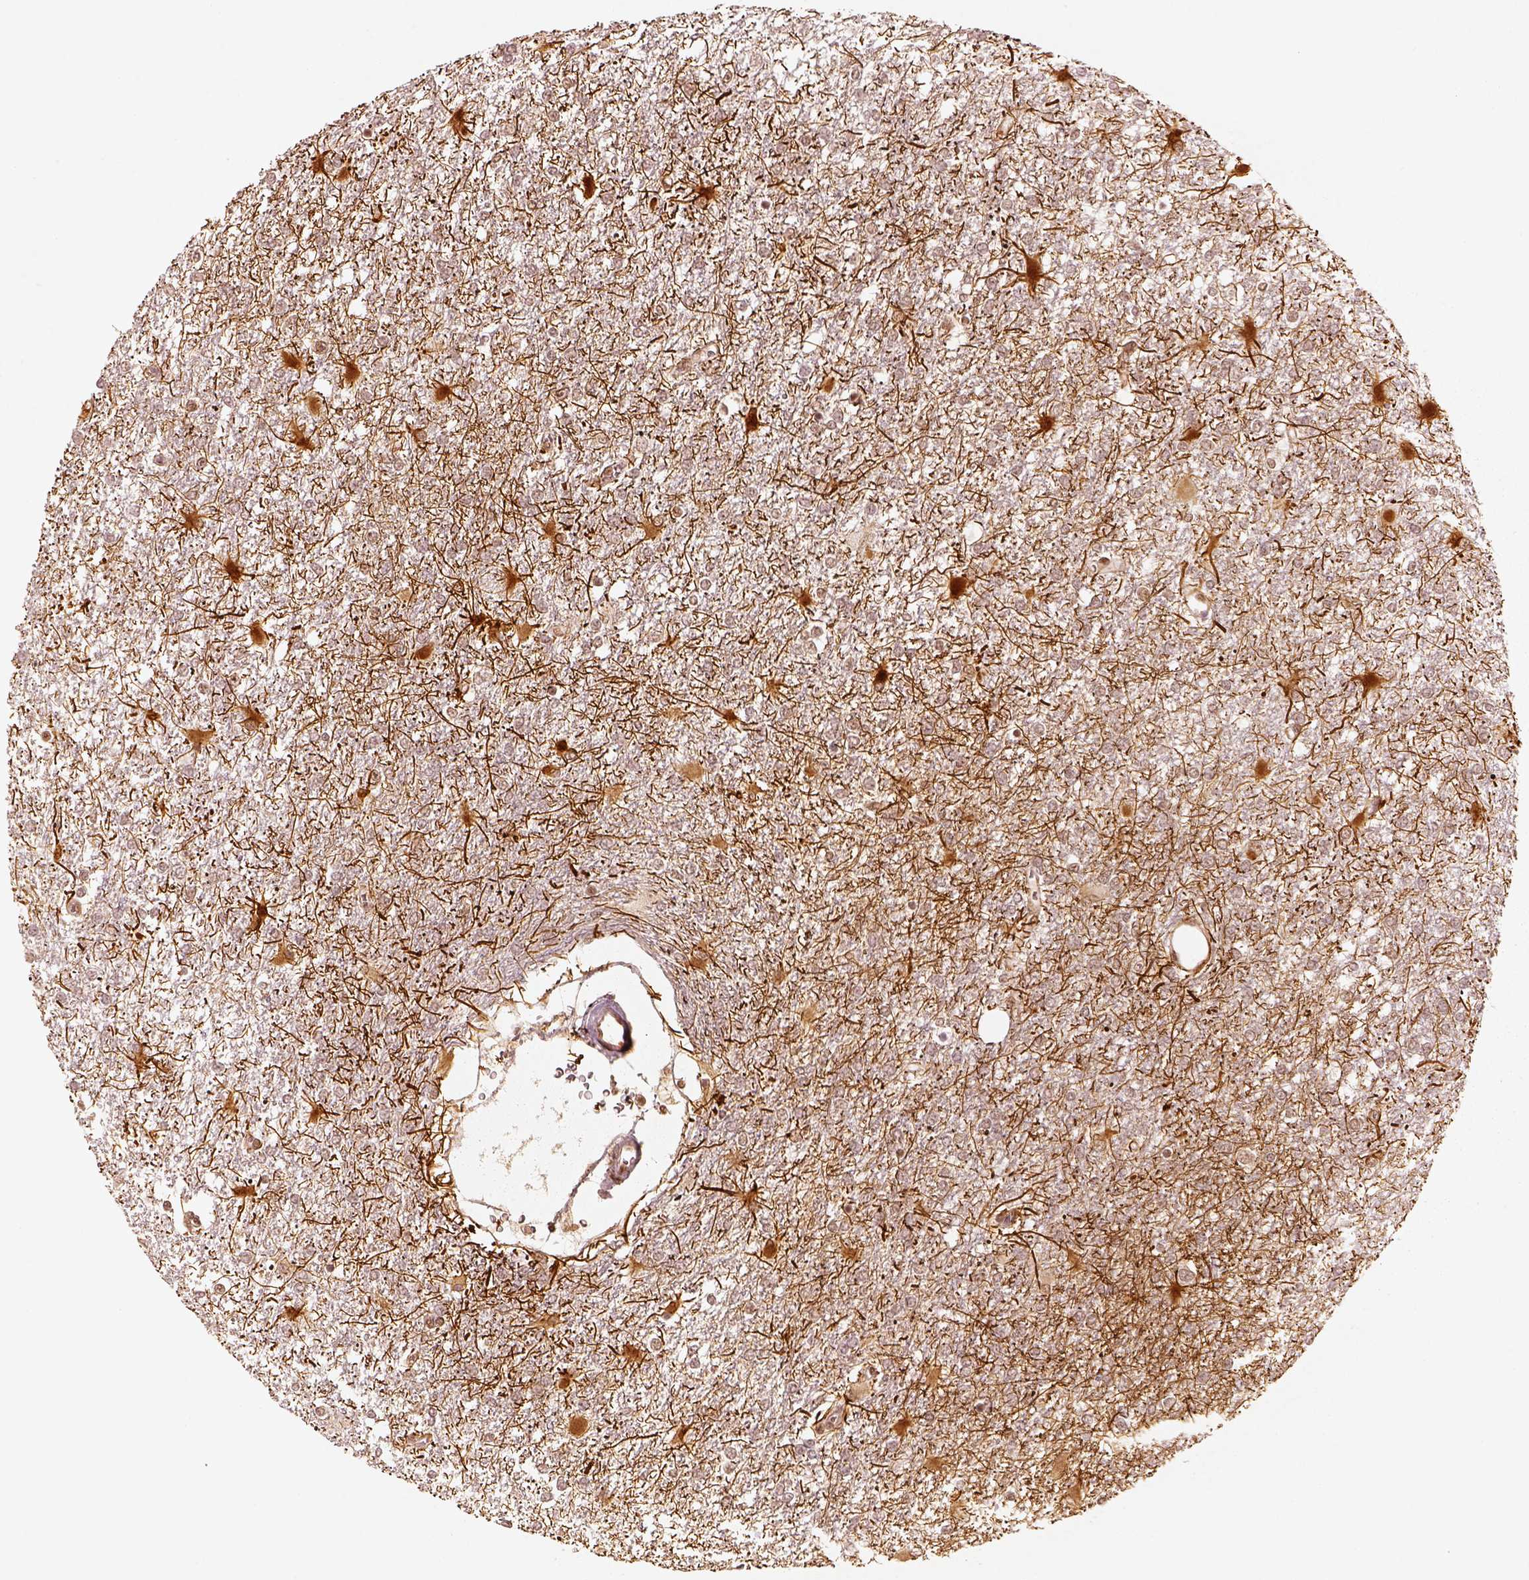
{"staining": {"intensity": "negative", "quantity": "none", "location": "none"}, "tissue": "glioma", "cell_type": "Tumor cells", "image_type": "cancer", "snomed": [{"axis": "morphology", "description": "Glioma, malignant, High grade"}, {"axis": "topography", "description": "Cerebral cortex"}], "caption": "Malignant glioma (high-grade) was stained to show a protein in brown. There is no significant positivity in tumor cells.", "gene": "GMEB2", "patient": {"sex": "male", "age": 79}}